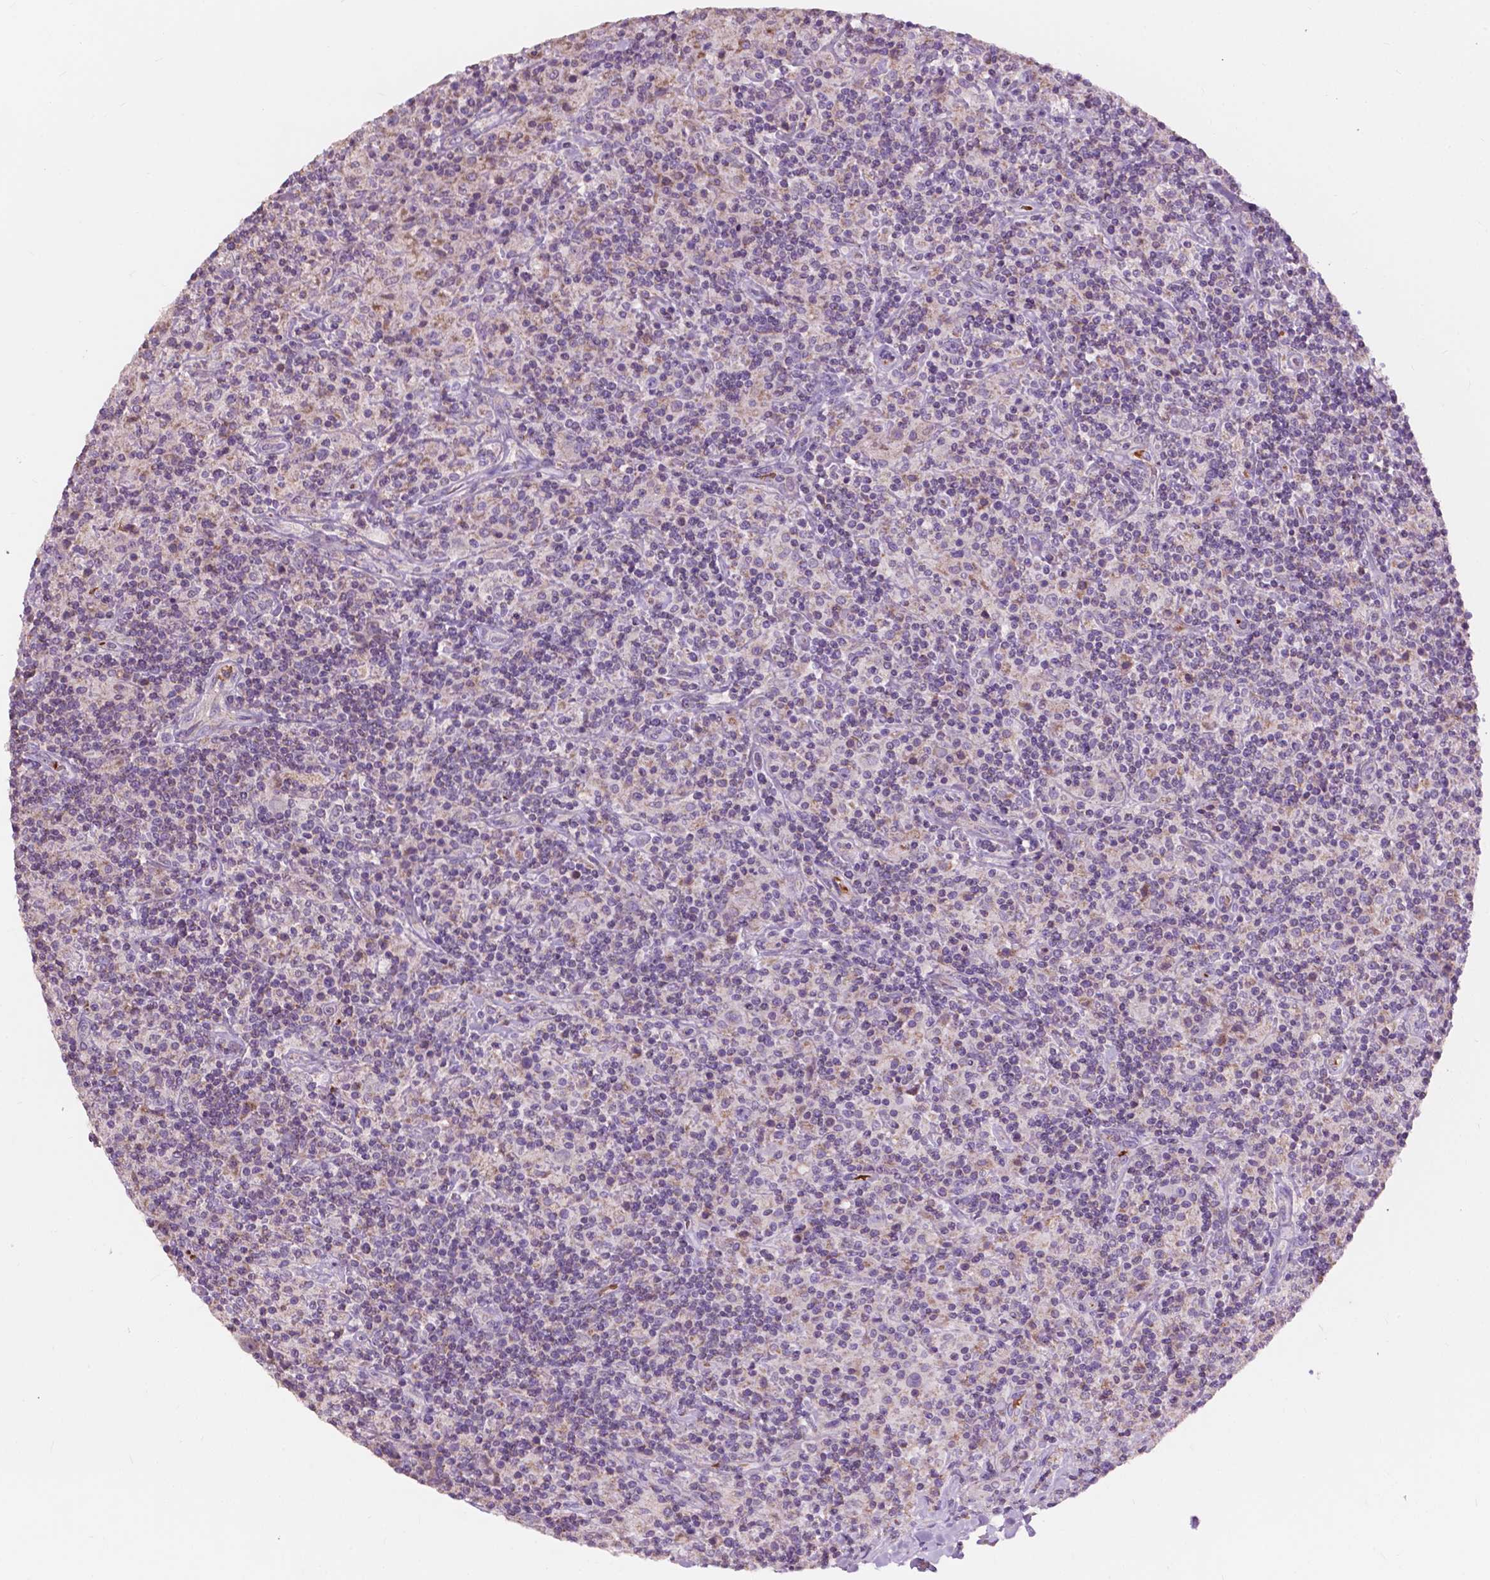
{"staining": {"intensity": "negative", "quantity": "none", "location": "none"}, "tissue": "lymphoma", "cell_type": "Tumor cells", "image_type": "cancer", "snomed": [{"axis": "morphology", "description": "Hodgkin's disease, NOS"}, {"axis": "topography", "description": "Lymph node"}], "caption": "Immunohistochemistry histopathology image of lymphoma stained for a protein (brown), which exhibits no positivity in tumor cells.", "gene": "NDUFS1", "patient": {"sex": "male", "age": 70}}